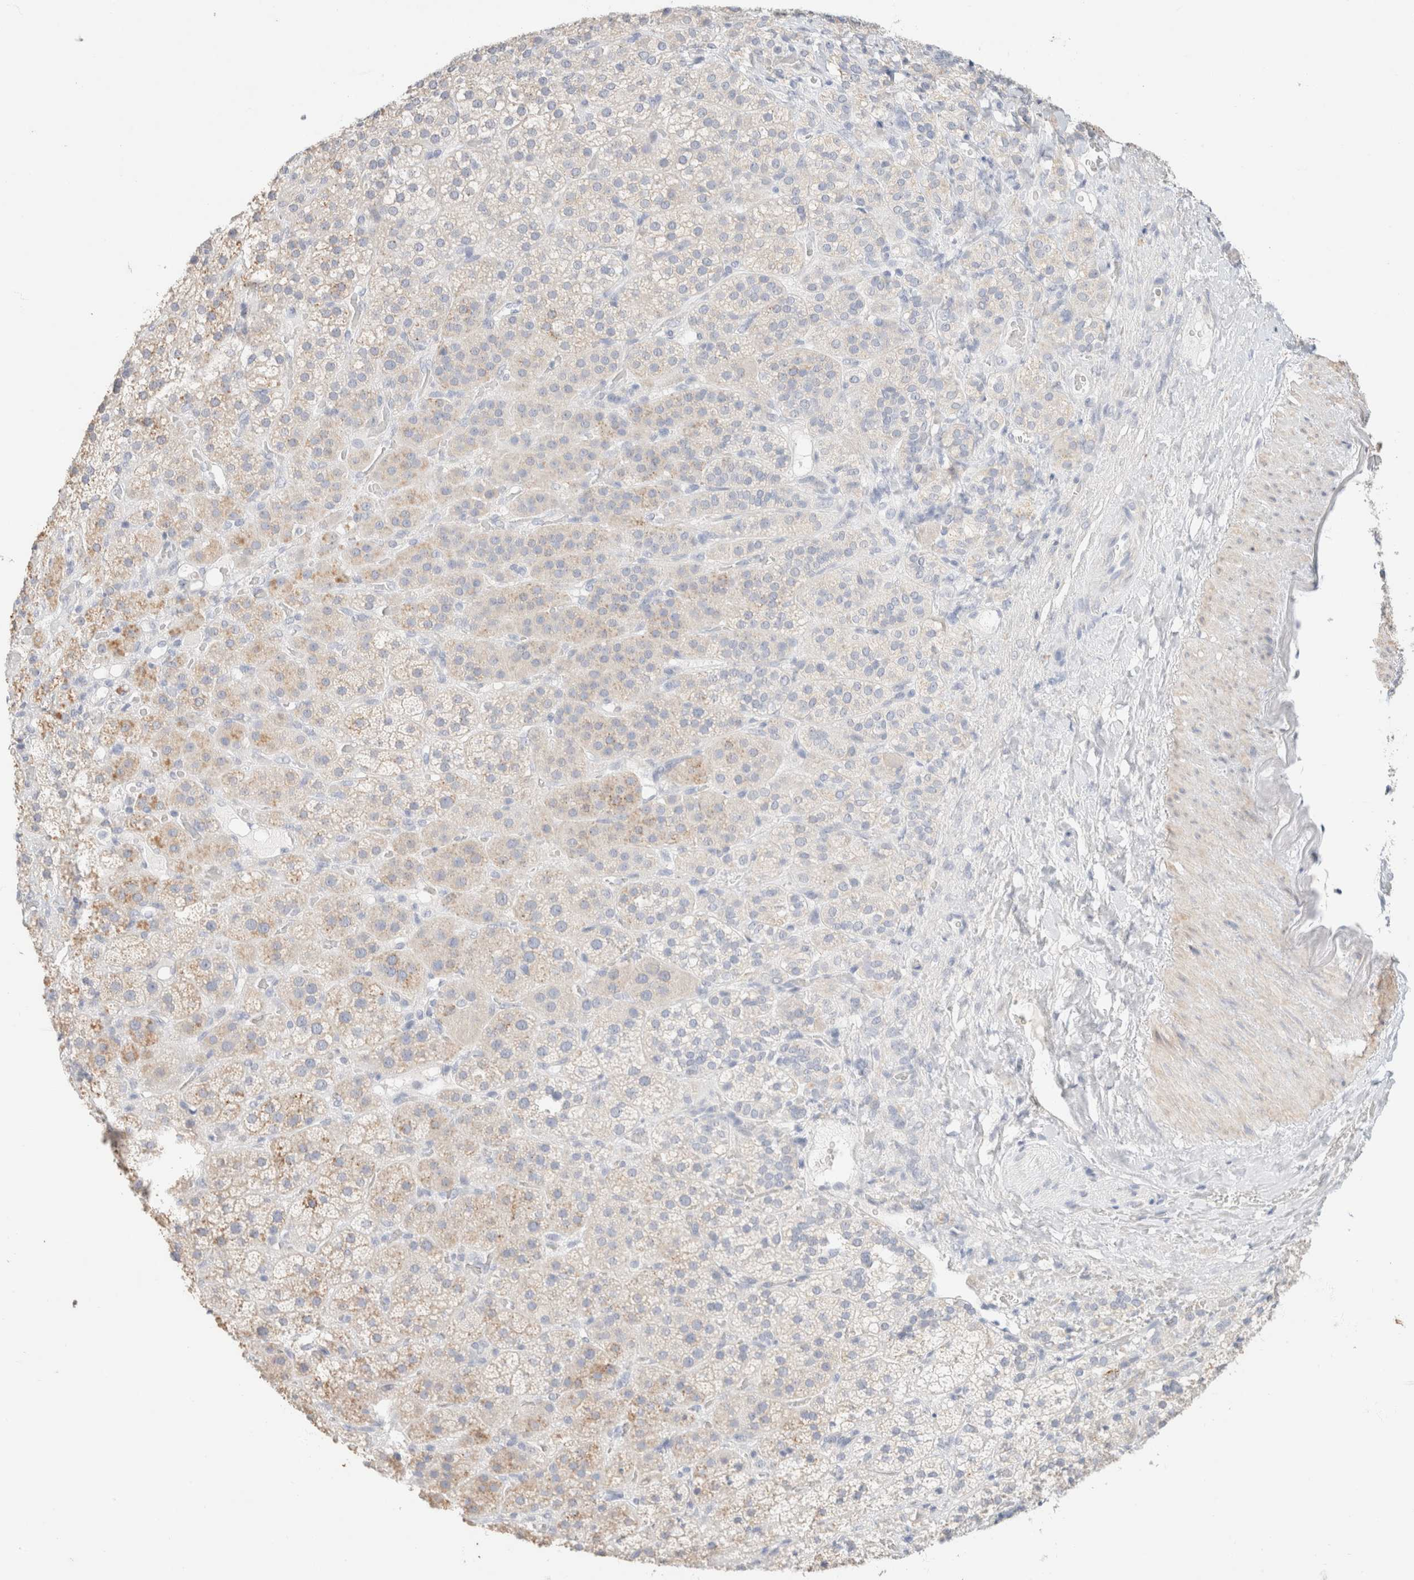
{"staining": {"intensity": "moderate", "quantity": "<25%", "location": "cytoplasmic/membranous"}, "tissue": "adrenal gland", "cell_type": "Glandular cells", "image_type": "normal", "snomed": [{"axis": "morphology", "description": "Normal tissue, NOS"}, {"axis": "topography", "description": "Adrenal gland"}], "caption": "Adrenal gland stained with a brown dye reveals moderate cytoplasmic/membranous positive expression in about <25% of glandular cells.", "gene": "CA12", "patient": {"sex": "male", "age": 57}}